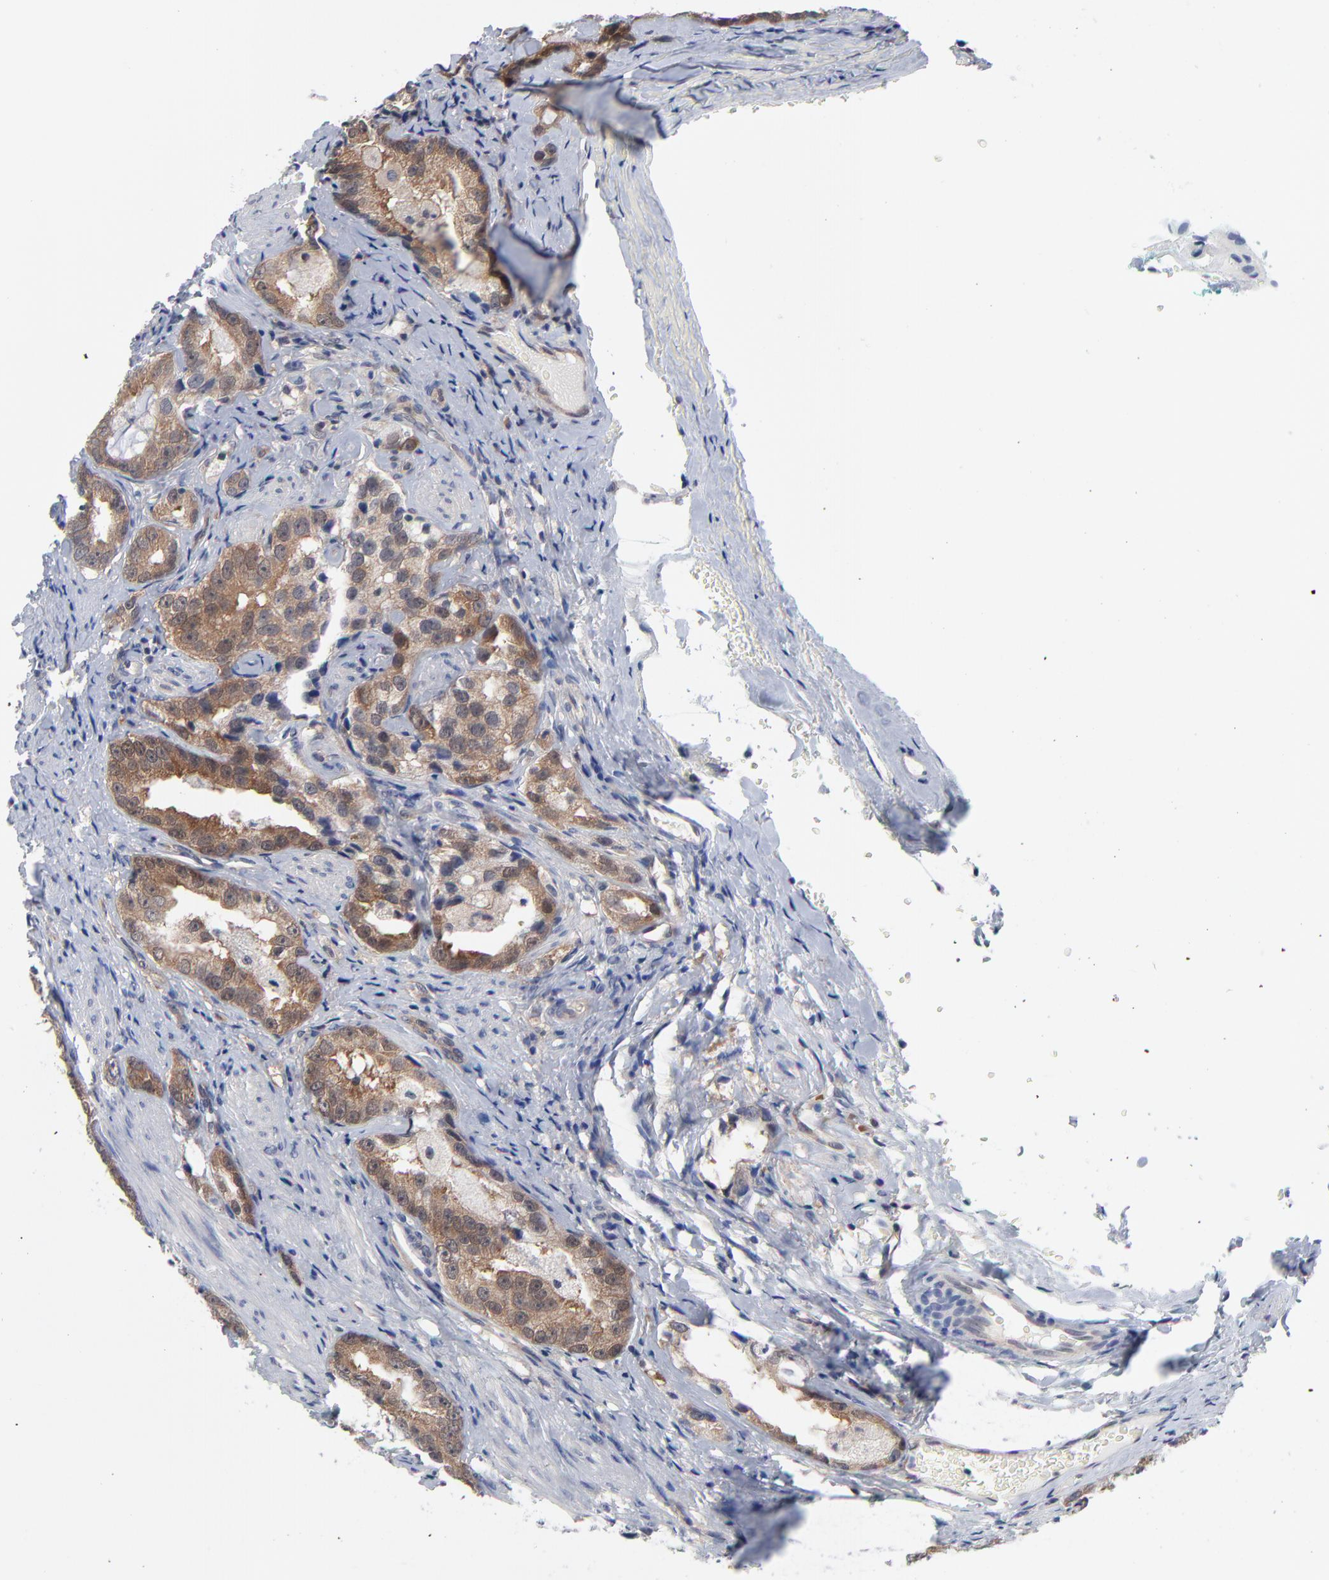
{"staining": {"intensity": "weak", "quantity": "25%-75%", "location": "cytoplasmic/membranous"}, "tissue": "prostate cancer", "cell_type": "Tumor cells", "image_type": "cancer", "snomed": [{"axis": "morphology", "description": "Adenocarcinoma, High grade"}, {"axis": "topography", "description": "Prostate"}], "caption": "About 25%-75% of tumor cells in prostate adenocarcinoma (high-grade) reveal weak cytoplasmic/membranous protein positivity as visualized by brown immunohistochemical staining.", "gene": "RPS6KB1", "patient": {"sex": "male", "age": 63}}